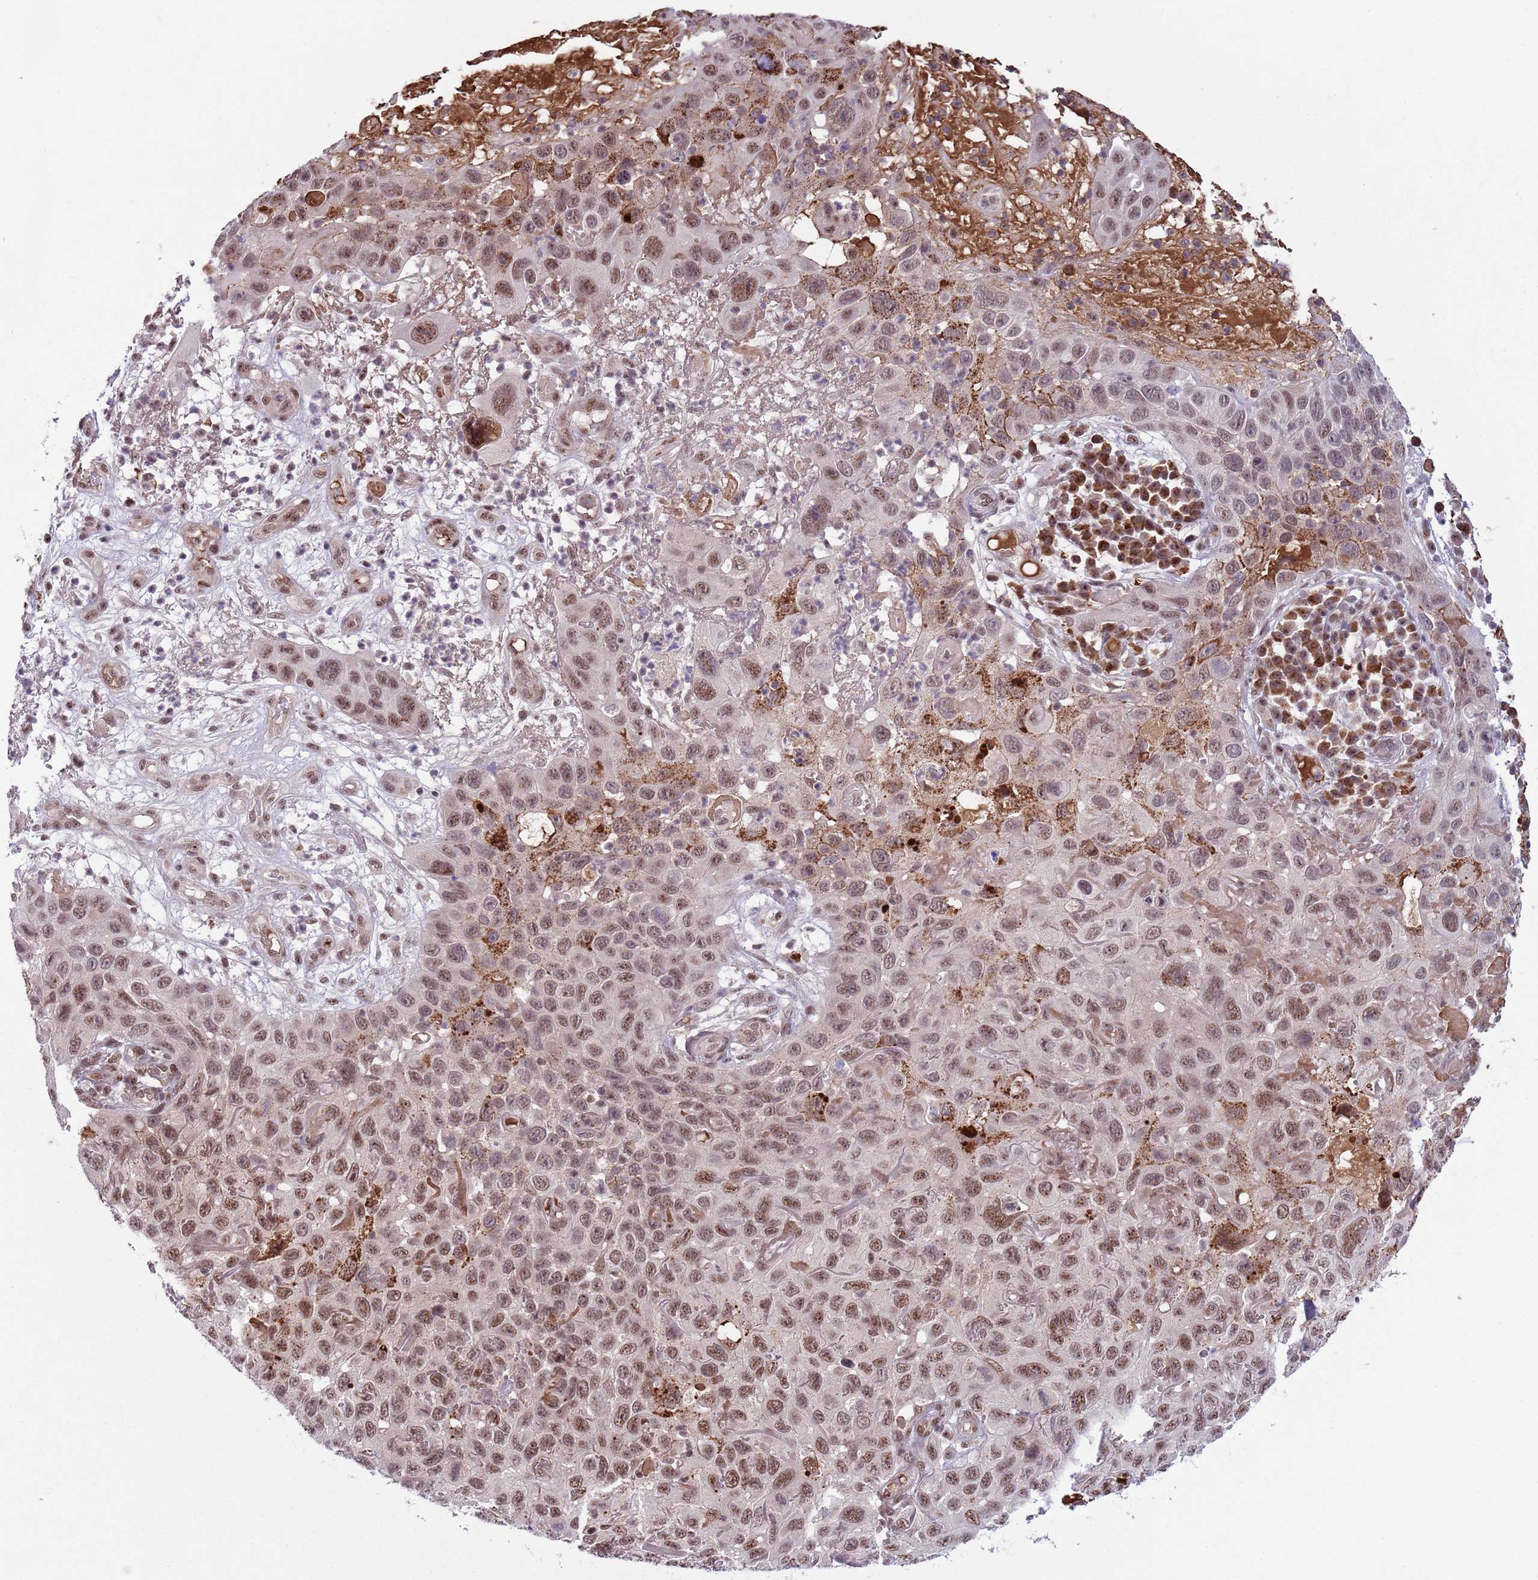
{"staining": {"intensity": "moderate", "quantity": ">75%", "location": "nuclear"}, "tissue": "skin cancer", "cell_type": "Tumor cells", "image_type": "cancer", "snomed": [{"axis": "morphology", "description": "Squamous cell carcinoma in situ, NOS"}, {"axis": "morphology", "description": "Squamous cell carcinoma, NOS"}, {"axis": "topography", "description": "Skin"}], "caption": "IHC (DAB) staining of skin cancer (squamous cell carcinoma) reveals moderate nuclear protein staining in approximately >75% of tumor cells.", "gene": "SIPA1L3", "patient": {"sex": "male", "age": 93}}